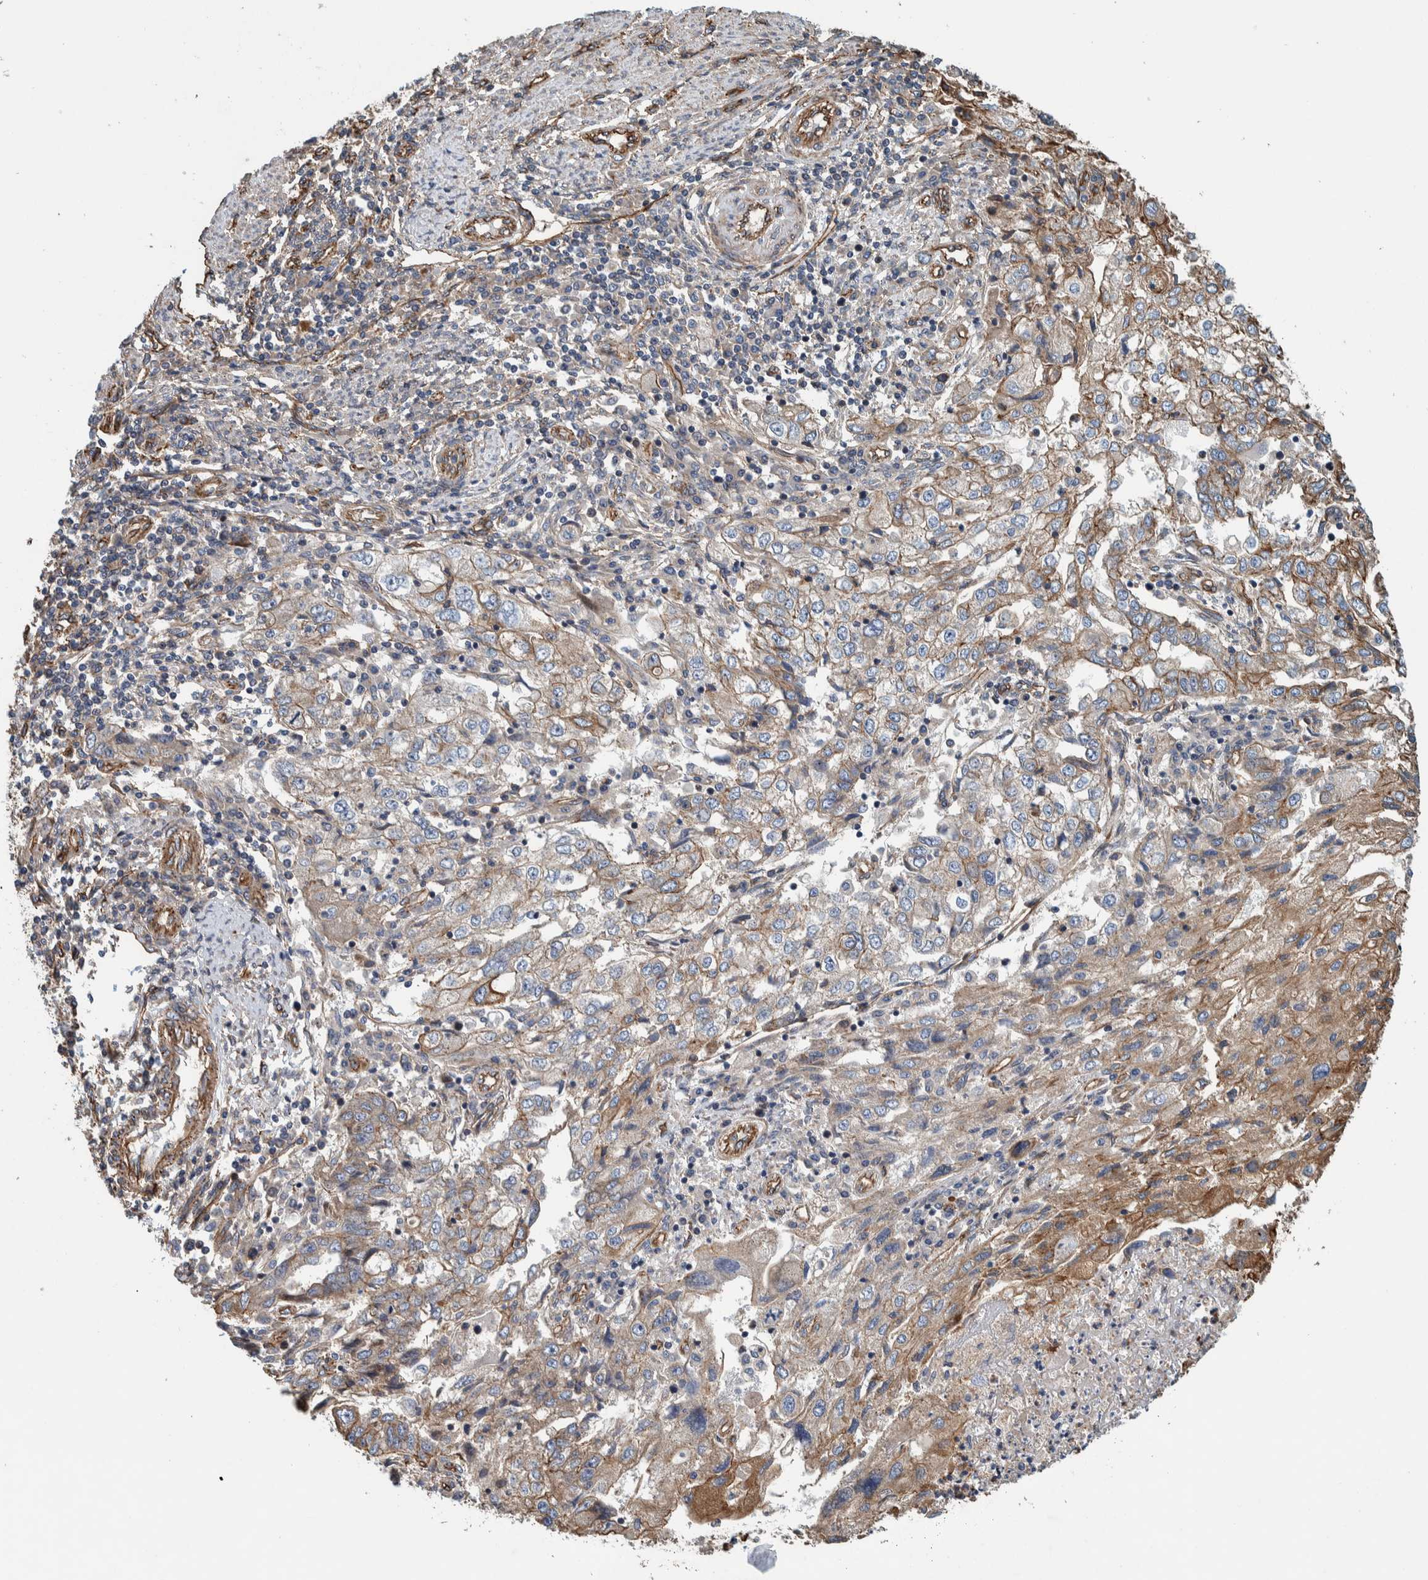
{"staining": {"intensity": "weak", "quantity": "25%-75%", "location": "cytoplasmic/membranous"}, "tissue": "endometrial cancer", "cell_type": "Tumor cells", "image_type": "cancer", "snomed": [{"axis": "morphology", "description": "Adenocarcinoma, NOS"}, {"axis": "topography", "description": "Endometrium"}], "caption": "Immunohistochemical staining of human endometrial adenocarcinoma reveals low levels of weak cytoplasmic/membranous positivity in about 25%-75% of tumor cells.", "gene": "PKD1L1", "patient": {"sex": "female", "age": 49}}